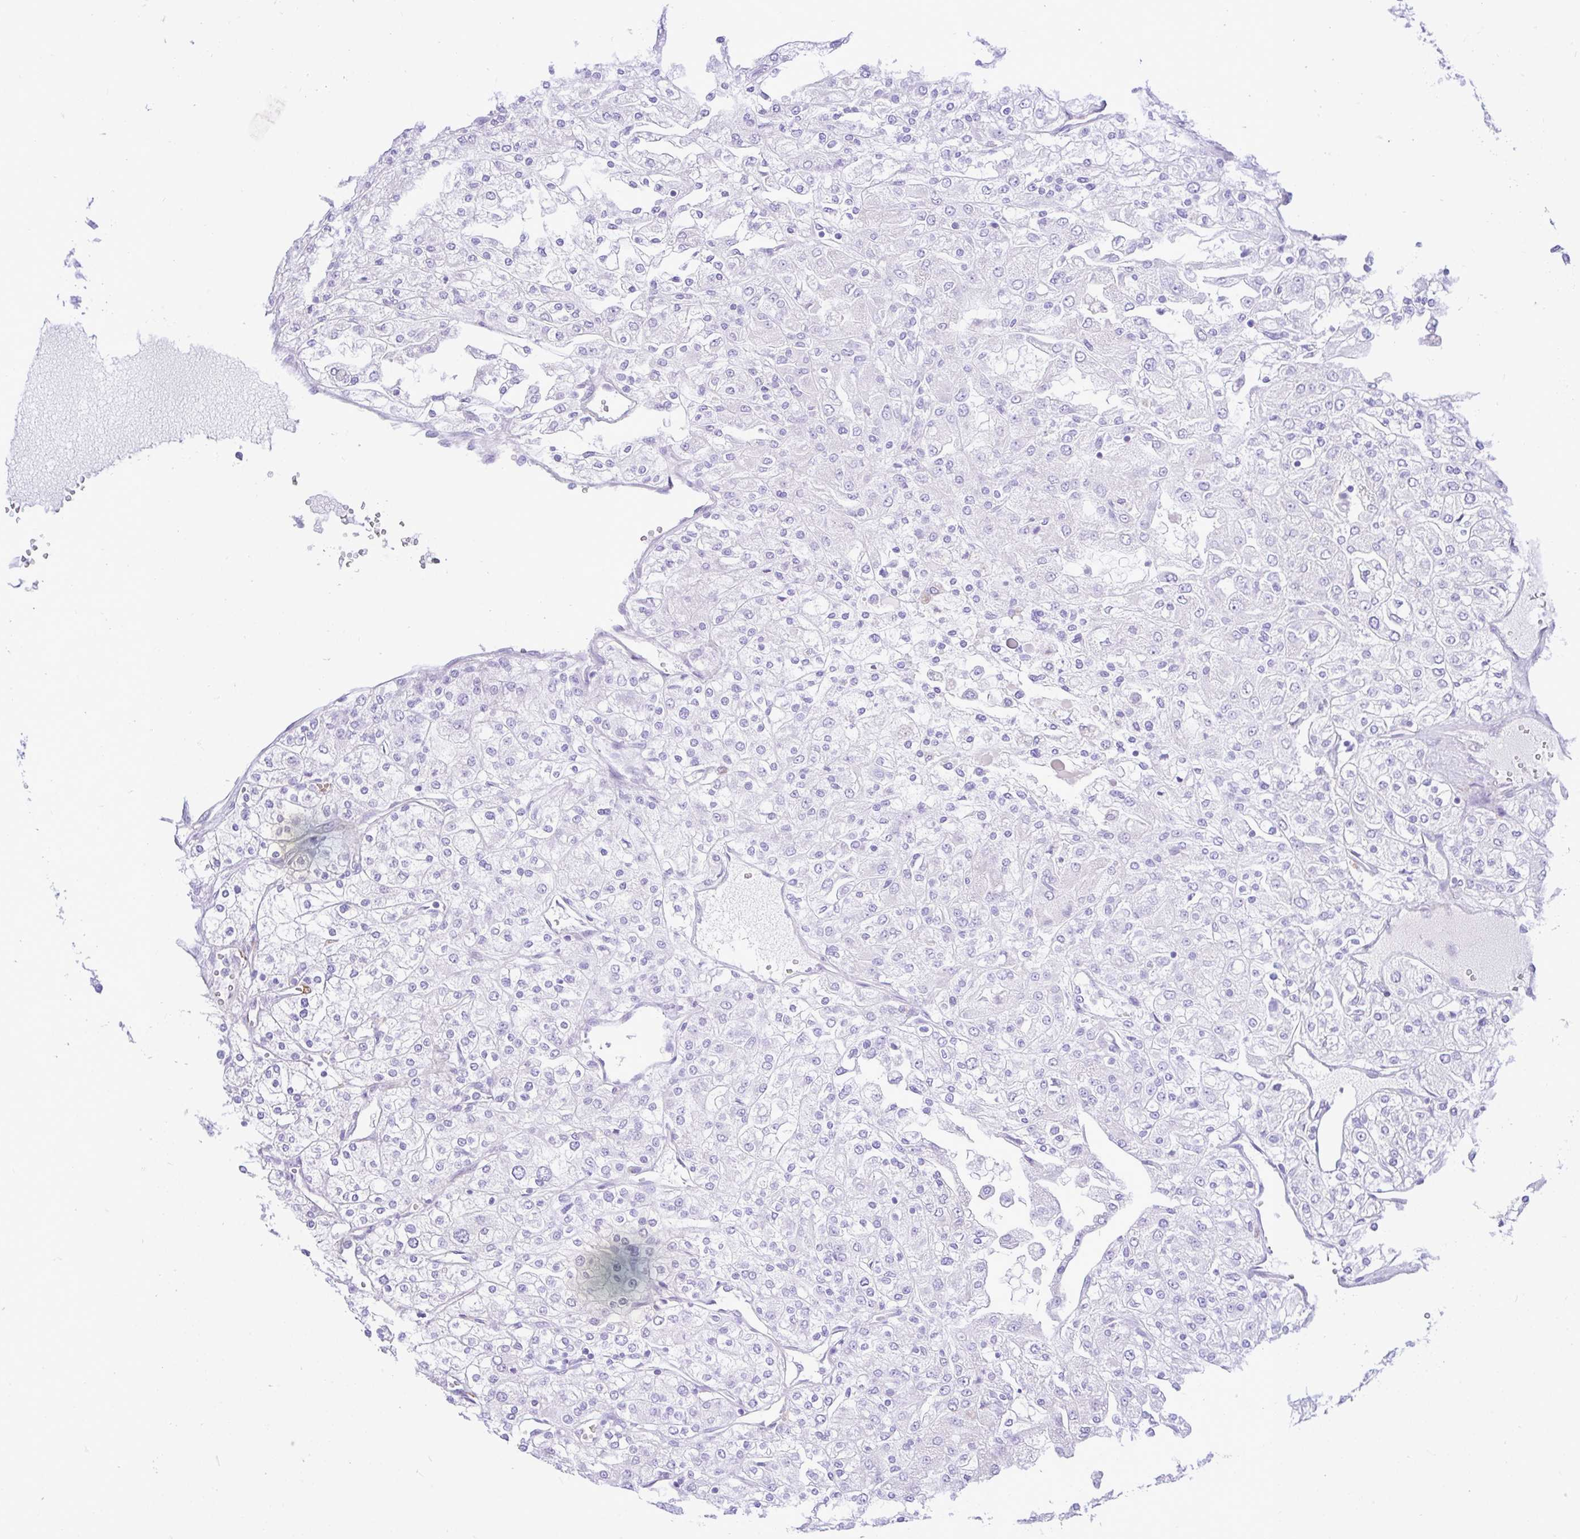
{"staining": {"intensity": "negative", "quantity": "none", "location": "none"}, "tissue": "renal cancer", "cell_type": "Tumor cells", "image_type": "cancer", "snomed": [{"axis": "morphology", "description": "Adenocarcinoma, NOS"}, {"axis": "topography", "description": "Kidney"}], "caption": "Human renal cancer stained for a protein using immunohistochemistry (IHC) shows no positivity in tumor cells.", "gene": "ZNF101", "patient": {"sex": "male", "age": 80}}